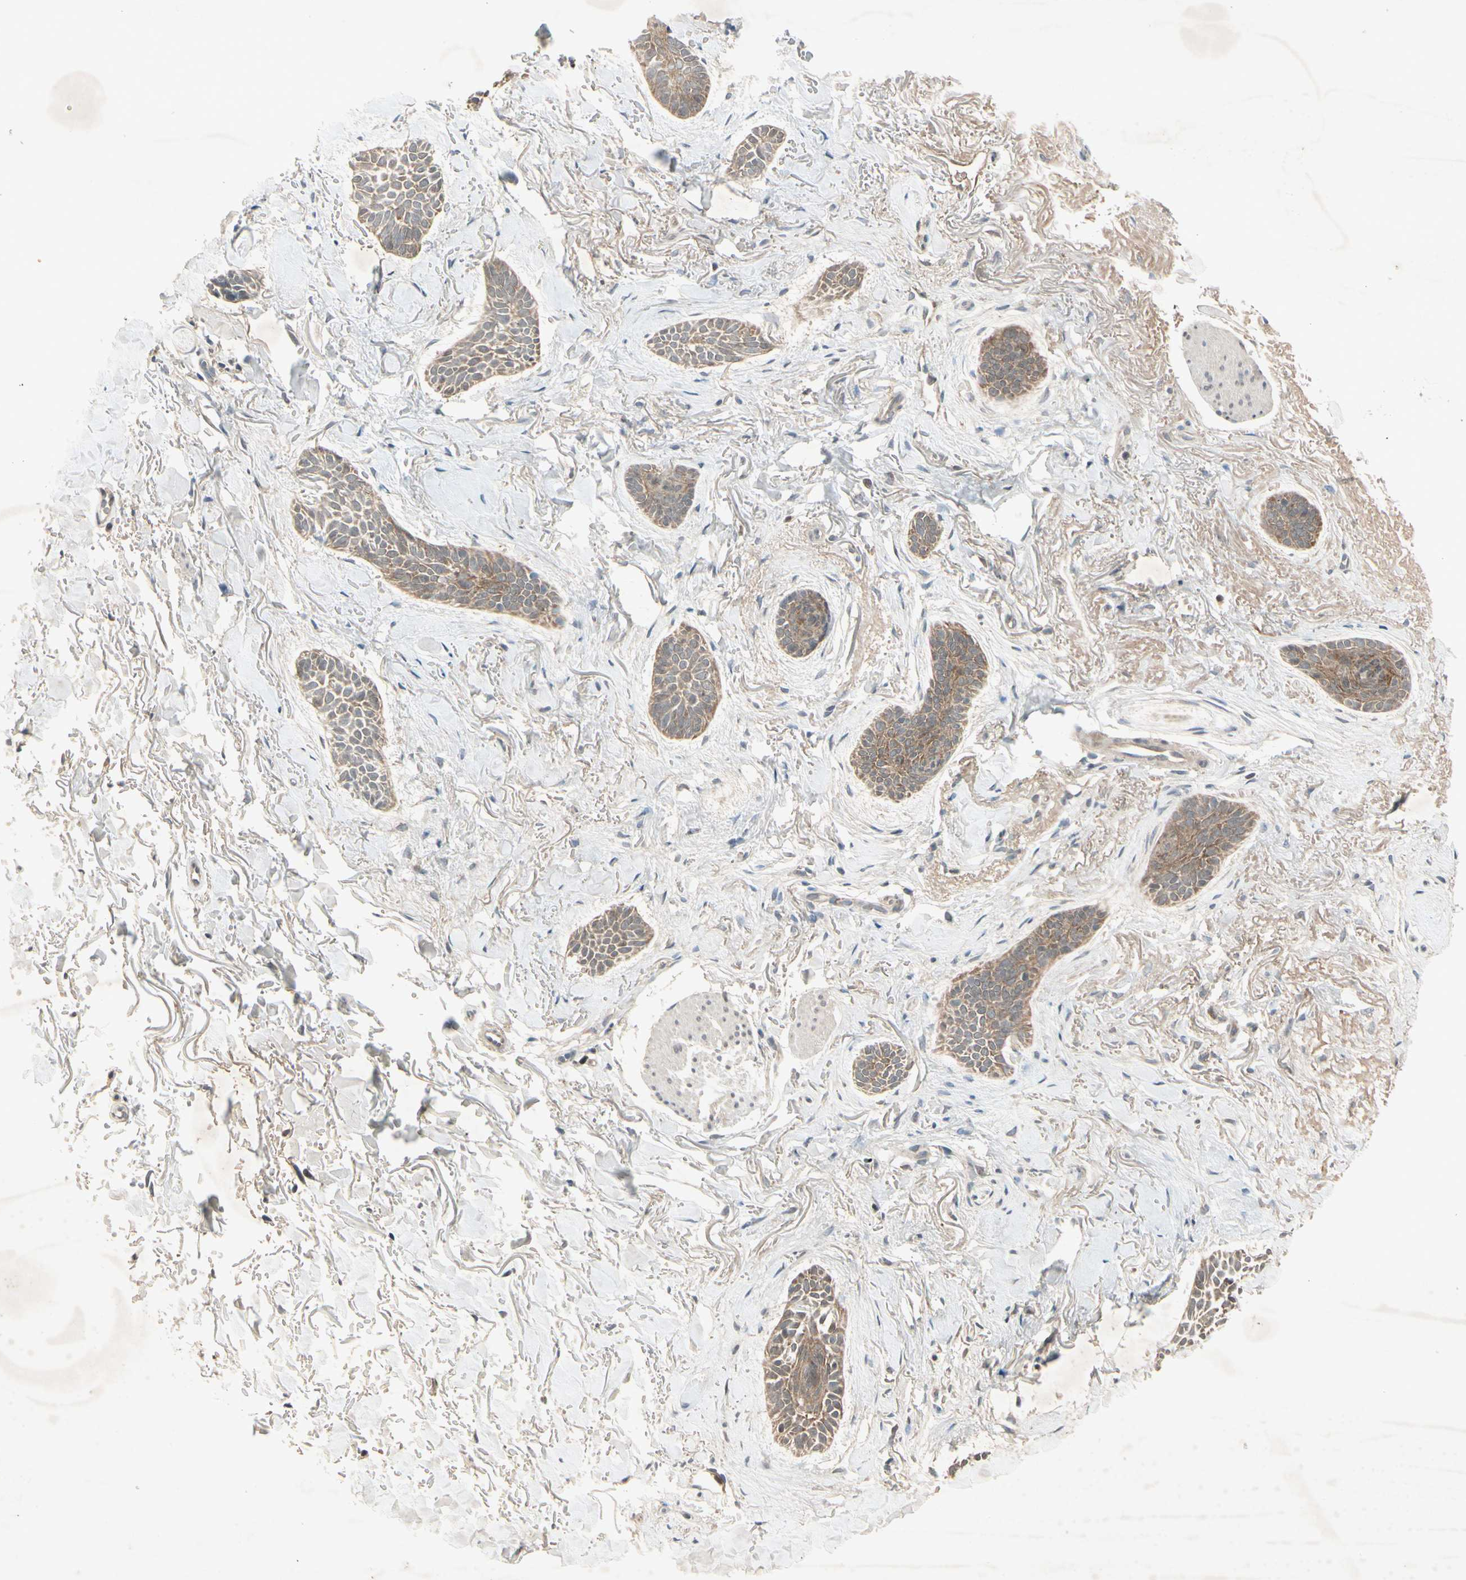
{"staining": {"intensity": "moderate", "quantity": ">75%", "location": "cytoplasmic/membranous"}, "tissue": "skin cancer", "cell_type": "Tumor cells", "image_type": "cancer", "snomed": [{"axis": "morphology", "description": "Basal cell carcinoma"}, {"axis": "topography", "description": "Skin"}], "caption": "Human skin cancer (basal cell carcinoma) stained for a protein (brown) reveals moderate cytoplasmic/membranous positive staining in about >75% of tumor cells.", "gene": "FHDC1", "patient": {"sex": "female", "age": 84}}